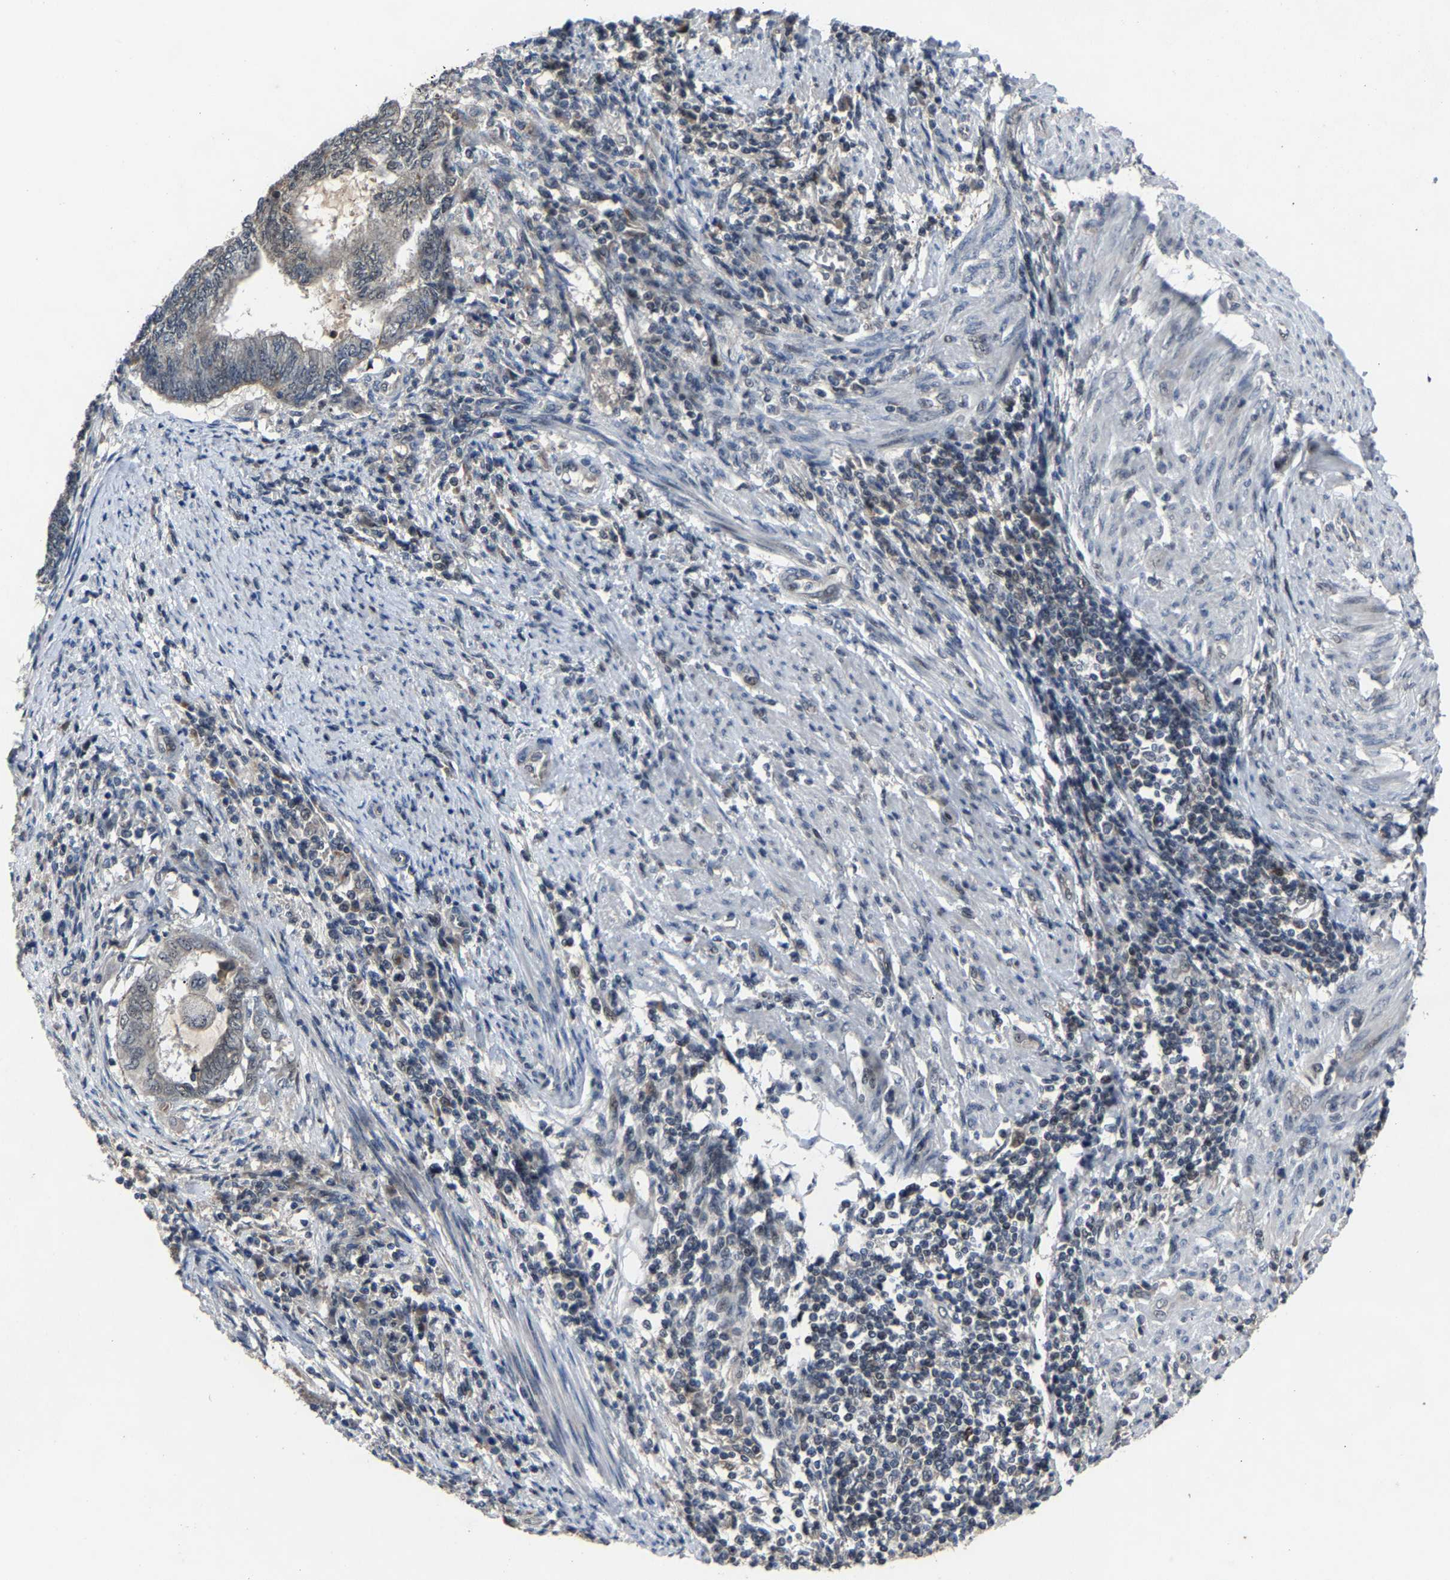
{"staining": {"intensity": "negative", "quantity": "none", "location": "none"}, "tissue": "endometrial cancer", "cell_type": "Tumor cells", "image_type": "cancer", "snomed": [{"axis": "morphology", "description": "Adenocarcinoma, NOS"}, {"axis": "topography", "description": "Uterus"}, {"axis": "topography", "description": "Endometrium"}], "caption": "Immunohistochemistry (IHC) histopathology image of neoplastic tissue: endometrial cancer (adenocarcinoma) stained with DAB (3,3'-diaminobenzidine) demonstrates no significant protein staining in tumor cells. (DAB immunohistochemistry visualized using brightfield microscopy, high magnification).", "gene": "LSM8", "patient": {"sex": "female", "age": 70}}